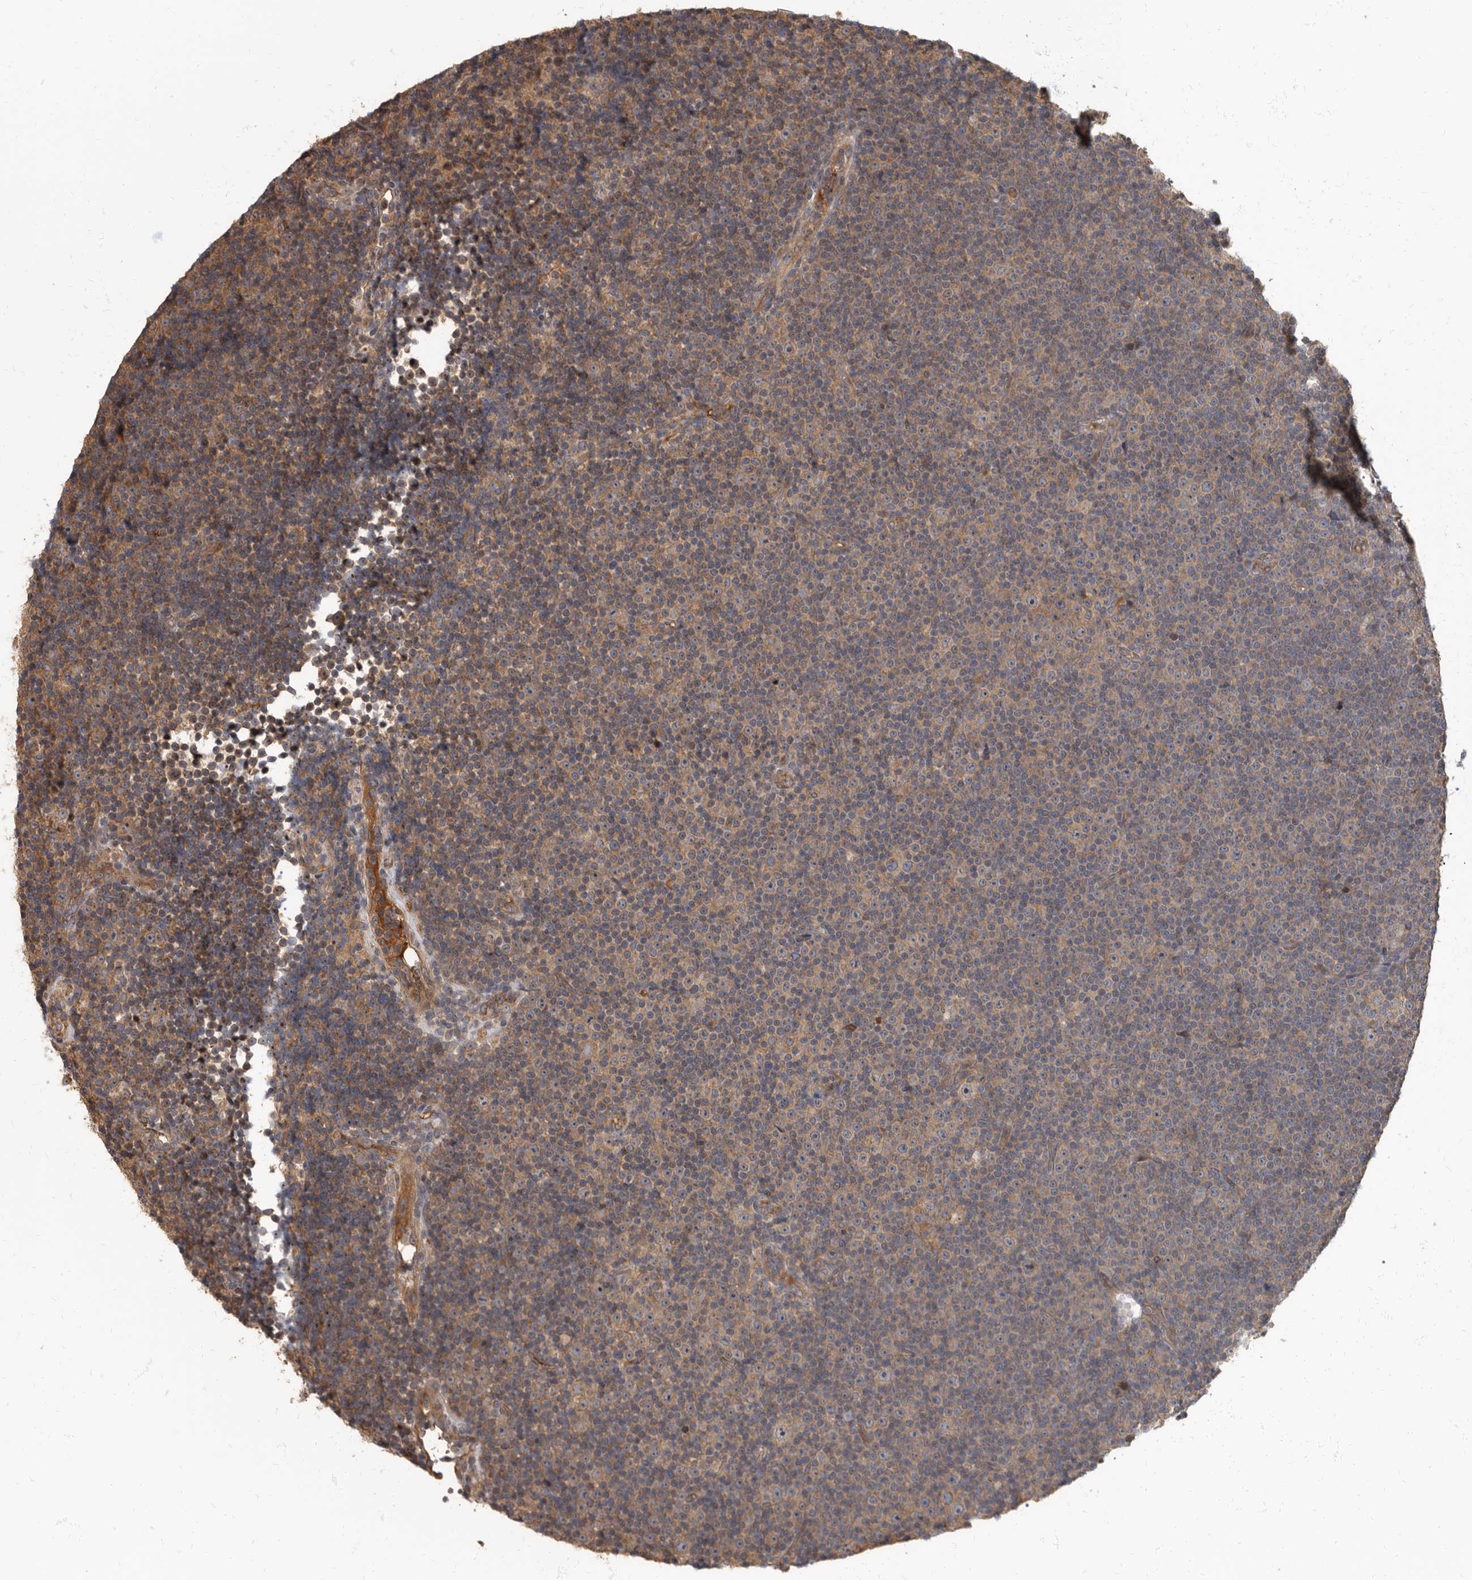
{"staining": {"intensity": "weak", "quantity": ">75%", "location": "cytoplasmic/membranous"}, "tissue": "lymphoma", "cell_type": "Tumor cells", "image_type": "cancer", "snomed": [{"axis": "morphology", "description": "Malignant lymphoma, non-Hodgkin's type, Low grade"}, {"axis": "topography", "description": "Lymph node"}], "caption": "Immunohistochemistry (IHC) (DAB) staining of human malignant lymphoma, non-Hodgkin's type (low-grade) exhibits weak cytoplasmic/membranous protein staining in approximately >75% of tumor cells.", "gene": "DAAM1", "patient": {"sex": "female", "age": 67}}